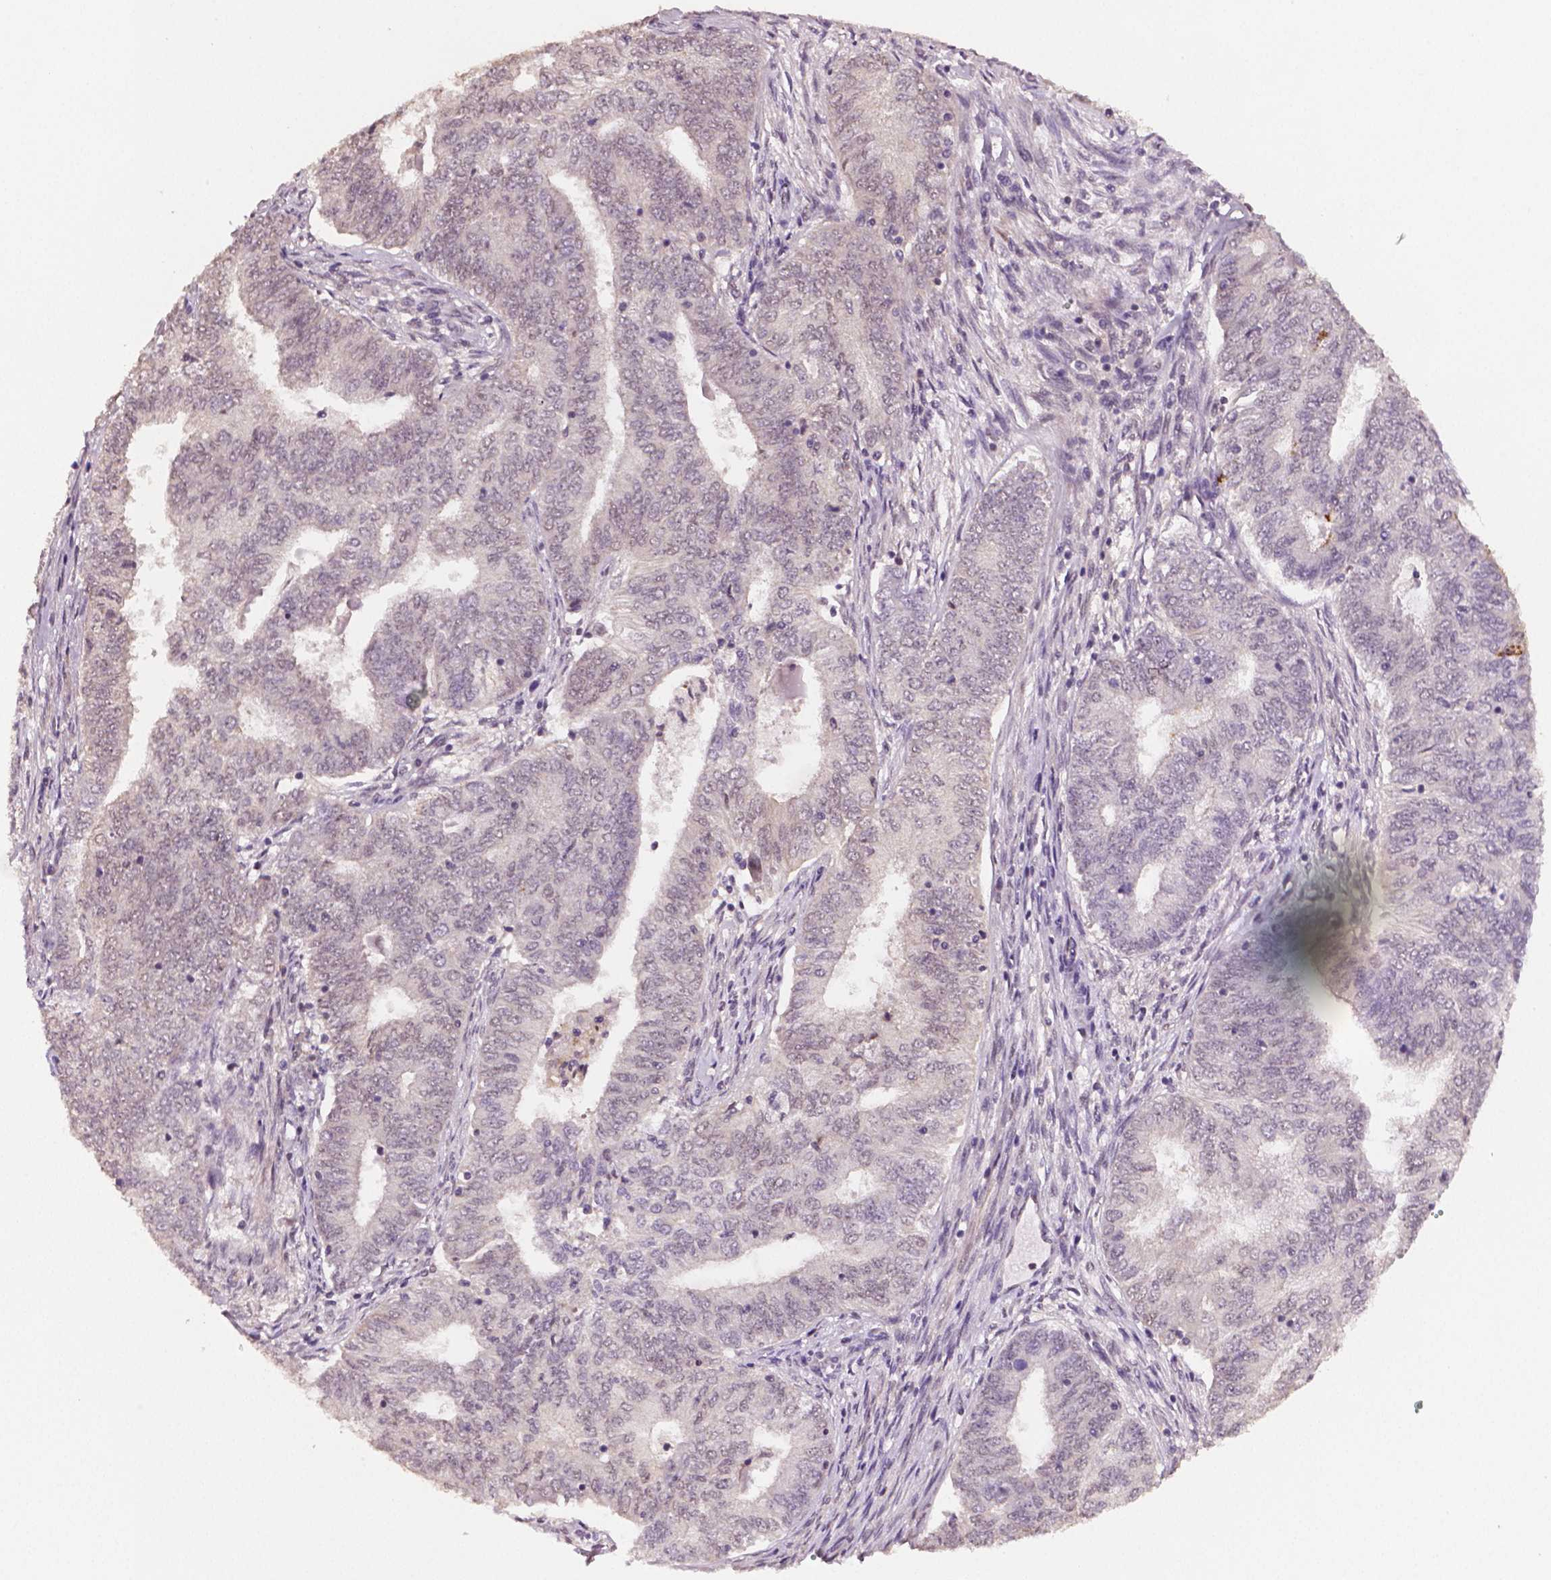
{"staining": {"intensity": "negative", "quantity": "none", "location": "none"}, "tissue": "endometrial cancer", "cell_type": "Tumor cells", "image_type": "cancer", "snomed": [{"axis": "morphology", "description": "Adenocarcinoma, NOS"}, {"axis": "topography", "description": "Endometrium"}], "caption": "Tumor cells show no significant positivity in adenocarcinoma (endometrial). Nuclei are stained in blue.", "gene": "STAT3", "patient": {"sex": "female", "age": 62}}